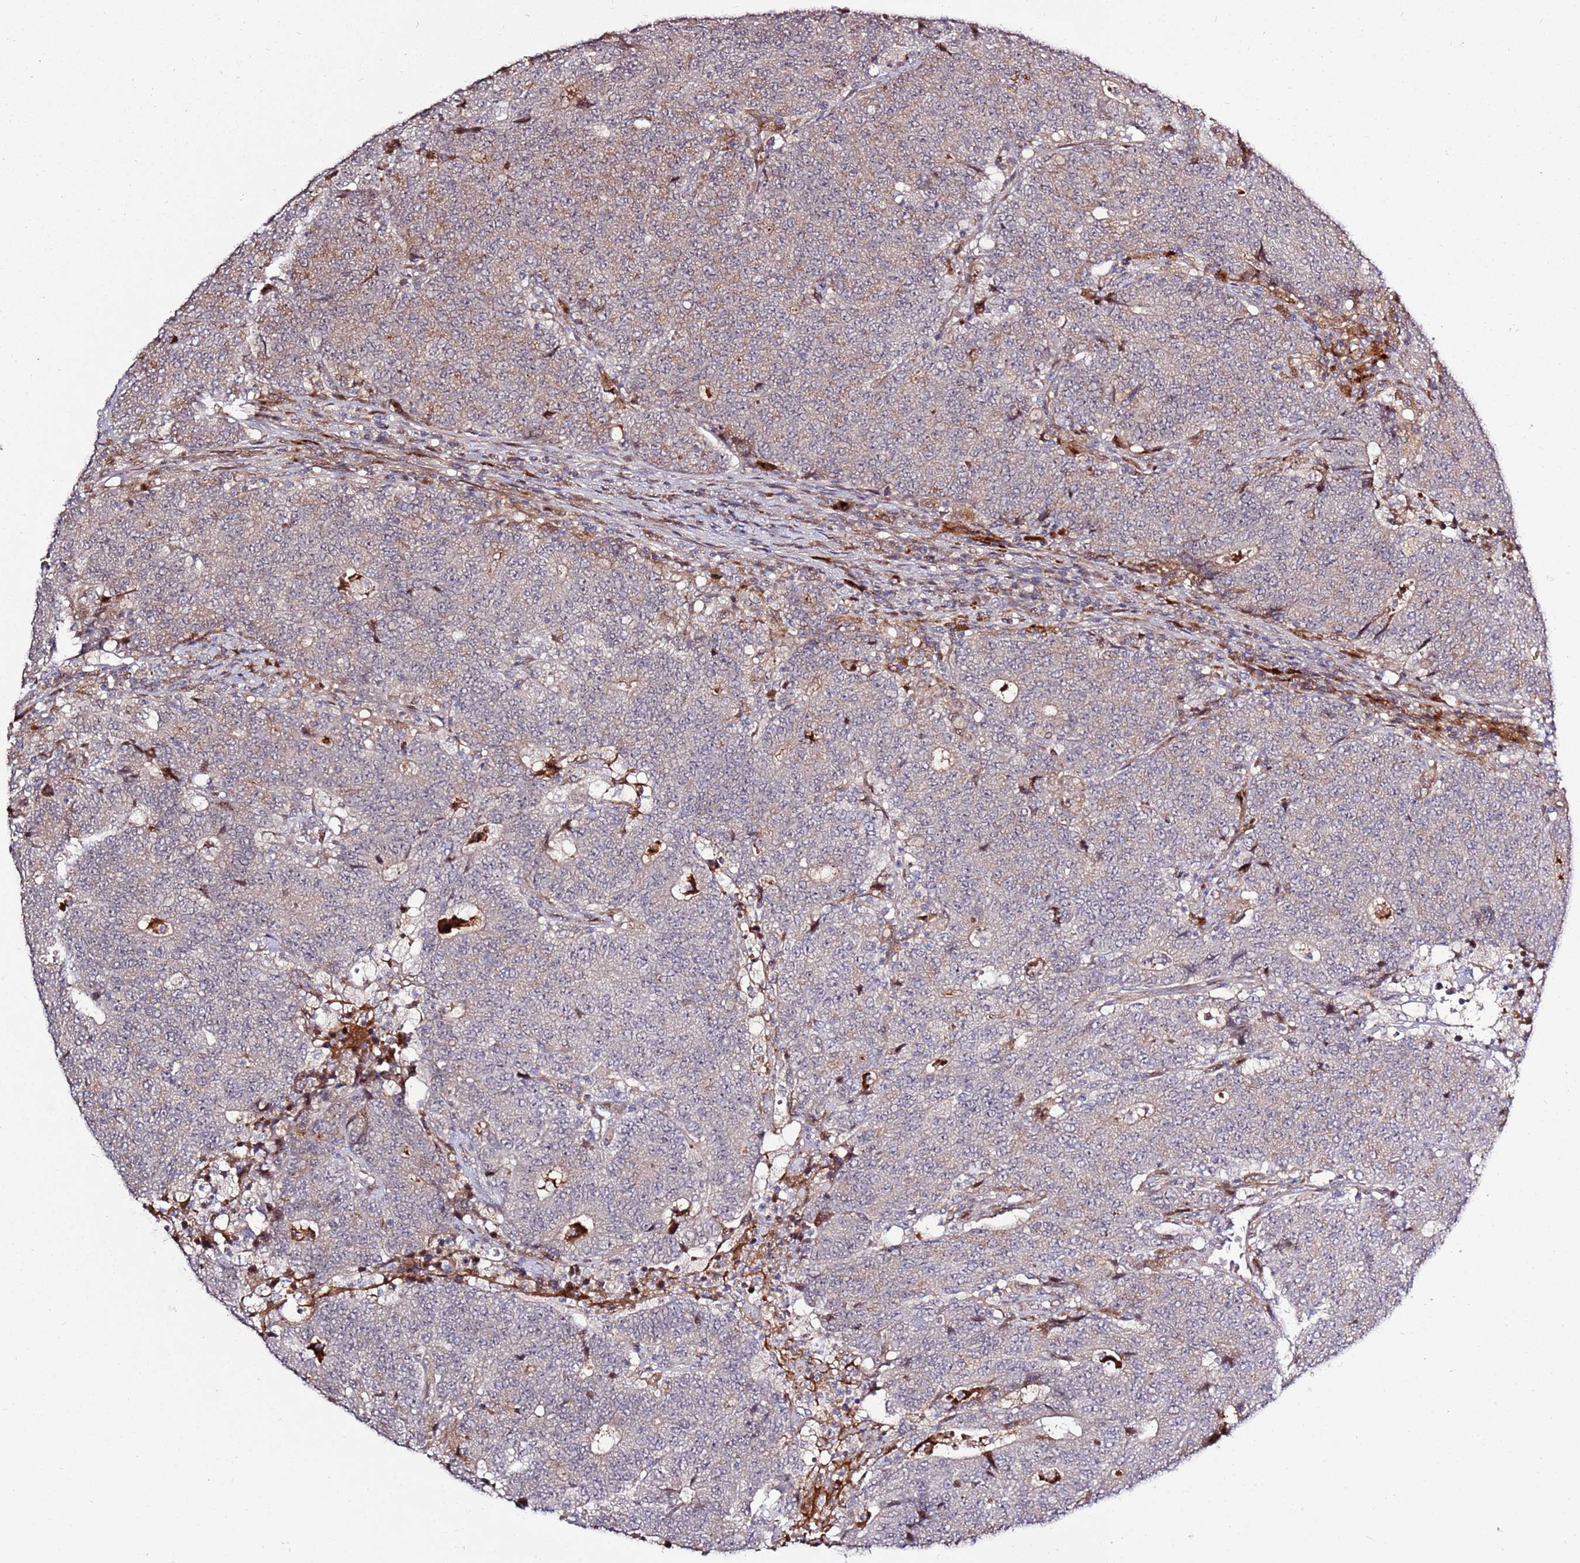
{"staining": {"intensity": "weak", "quantity": "25%-75%", "location": "cytoplasmic/membranous"}, "tissue": "colorectal cancer", "cell_type": "Tumor cells", "image_type": "cancer", "snomed": [{"axis": "morphology", "description": "Adenocarcinoma, NOS"}, {"axis": "topography", "description": "Colon"}], "caption": "Colorectal adenocarcinoma stained for a protein (brown) displays weak cytoplasmic/membranous positive expression in approximately 25%-75% of tumor cells.", "gene": "RHBDL1", "patient": {"sex": "female", "age": 75}}